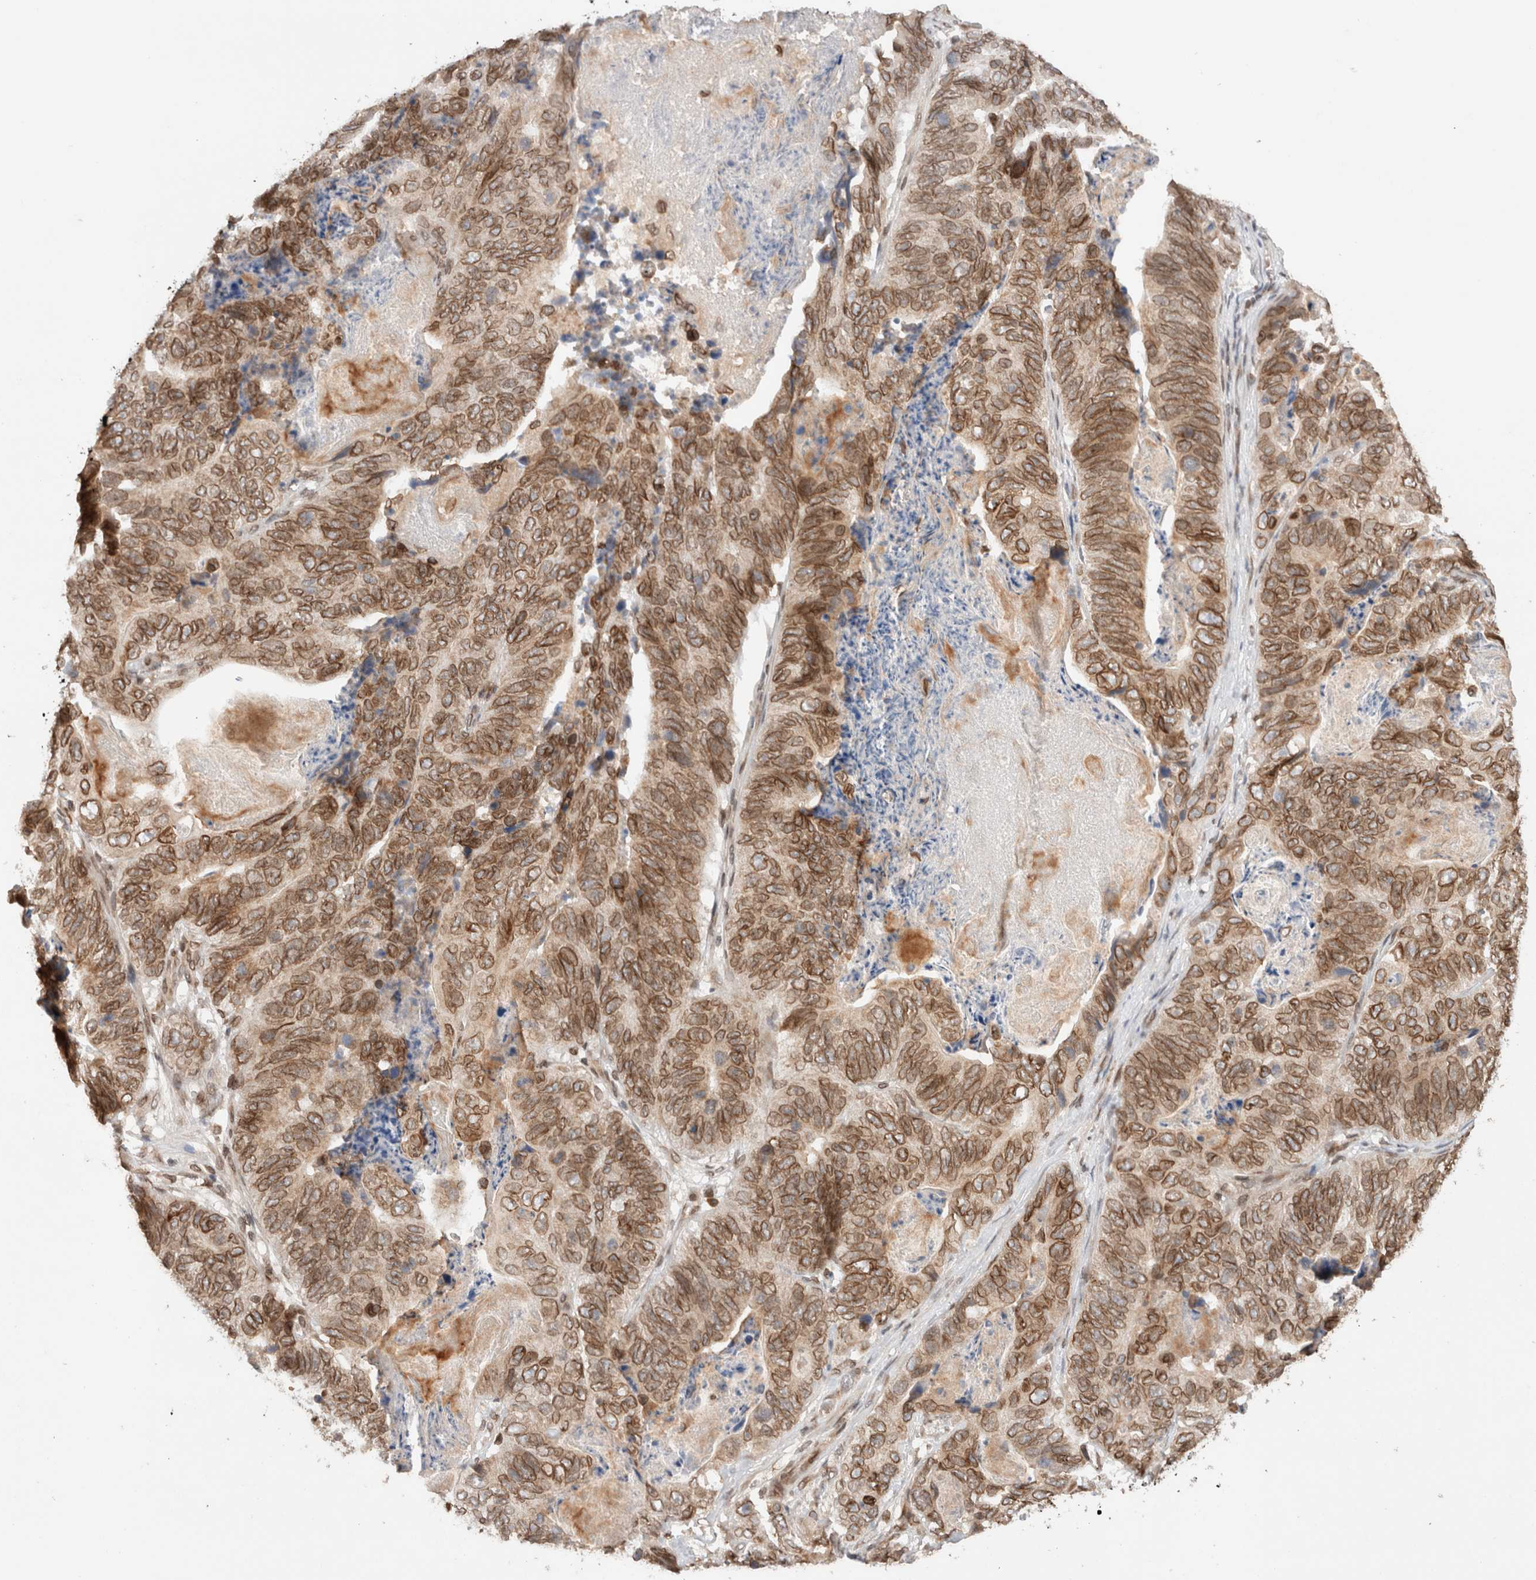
{"staining": {"intensity": "moderate", "quantity": ">75%", "location": "cytoplasmic/membranous,nuclear"}, "tissue": "stomach cancer", "cell_type": "Tumor cells", "image_type": "cancer", "snomed": [{"axis": "morphology", "description": "Normal tissue, NOS"}, {"axis": "morphology", "description": "Adenocarcinoma, NOS"}, {"axis": "topography", "description": "Stomach"}], "caption": "This photomicrograph reveals immunohistochemistry staining of human adenocarcinoma (stomach), with medium moderate cytoplasmic/membranous and nuclear expression in about >75% of tumor cells.", "gene": "TPR", "patient": {"sex": "female", "age": 89}}